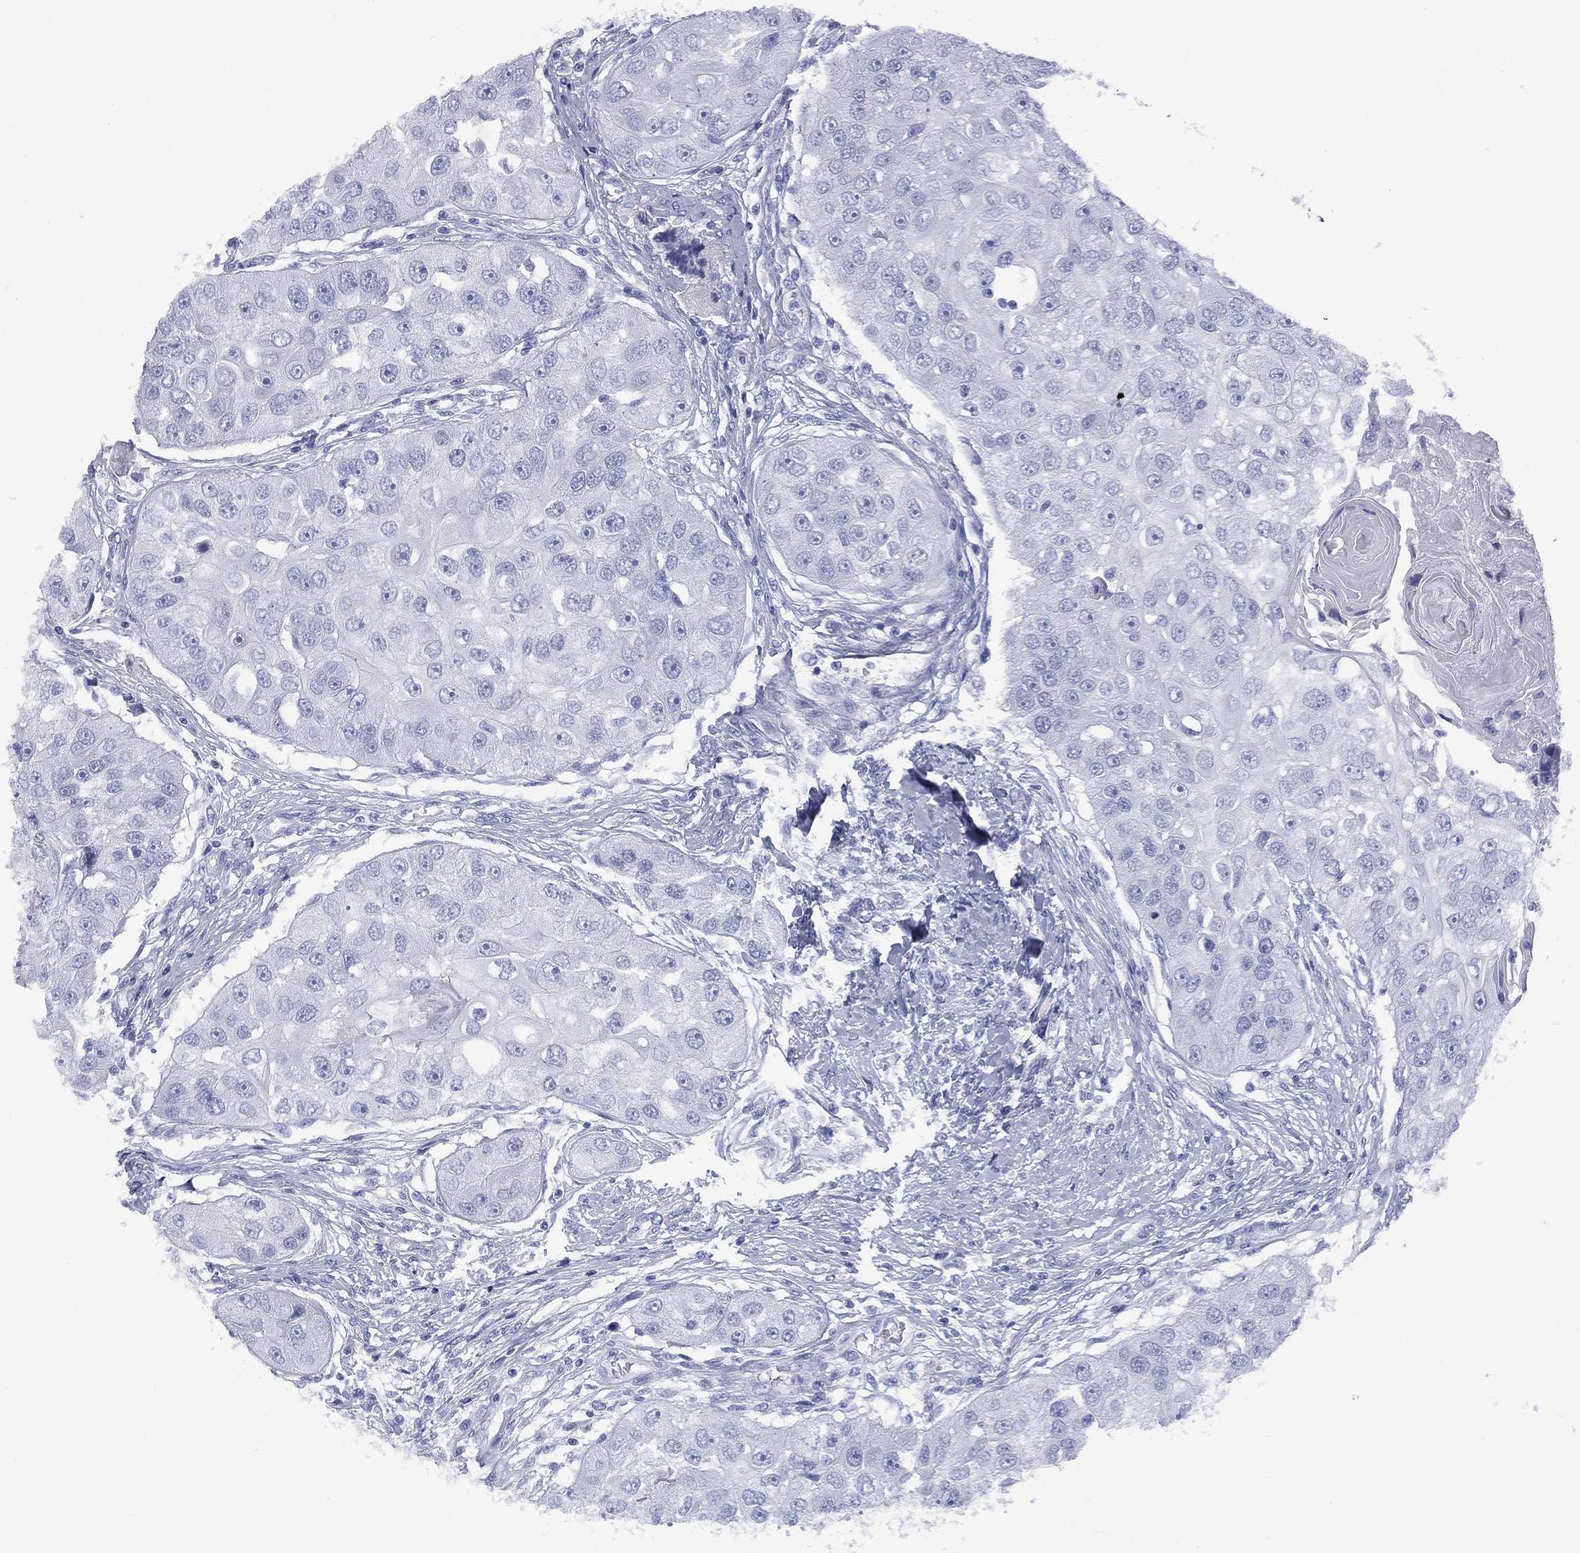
{"staining": {"intensity": "negative", "quantity": "none", "location": "none"}, "tissue": "head and neck cancer", "cell_type": "Tumor cells", "image_type": "cancer", "snomed": [{"axis": "morphology", "description": "Normal tissue, NOS"}, {"axis": "morphology", "description": "Squamous cell carcinoma, NOS"}, {"axis": "topography", "description": "Skeletal muscle"}, {"axis": "topography", "description": "Head-Neck"}], "caption": "Micrograph shows no protein positivity in tumor cells of head and neck cancer (squamous cell carcinoma) tissue. (DAB (3,3'-diaminobenzidine) immunohistochemistry (IHC), high magnification).", "gene": "ETNPPL", "patient": {"sex": "male", "age": 51}}